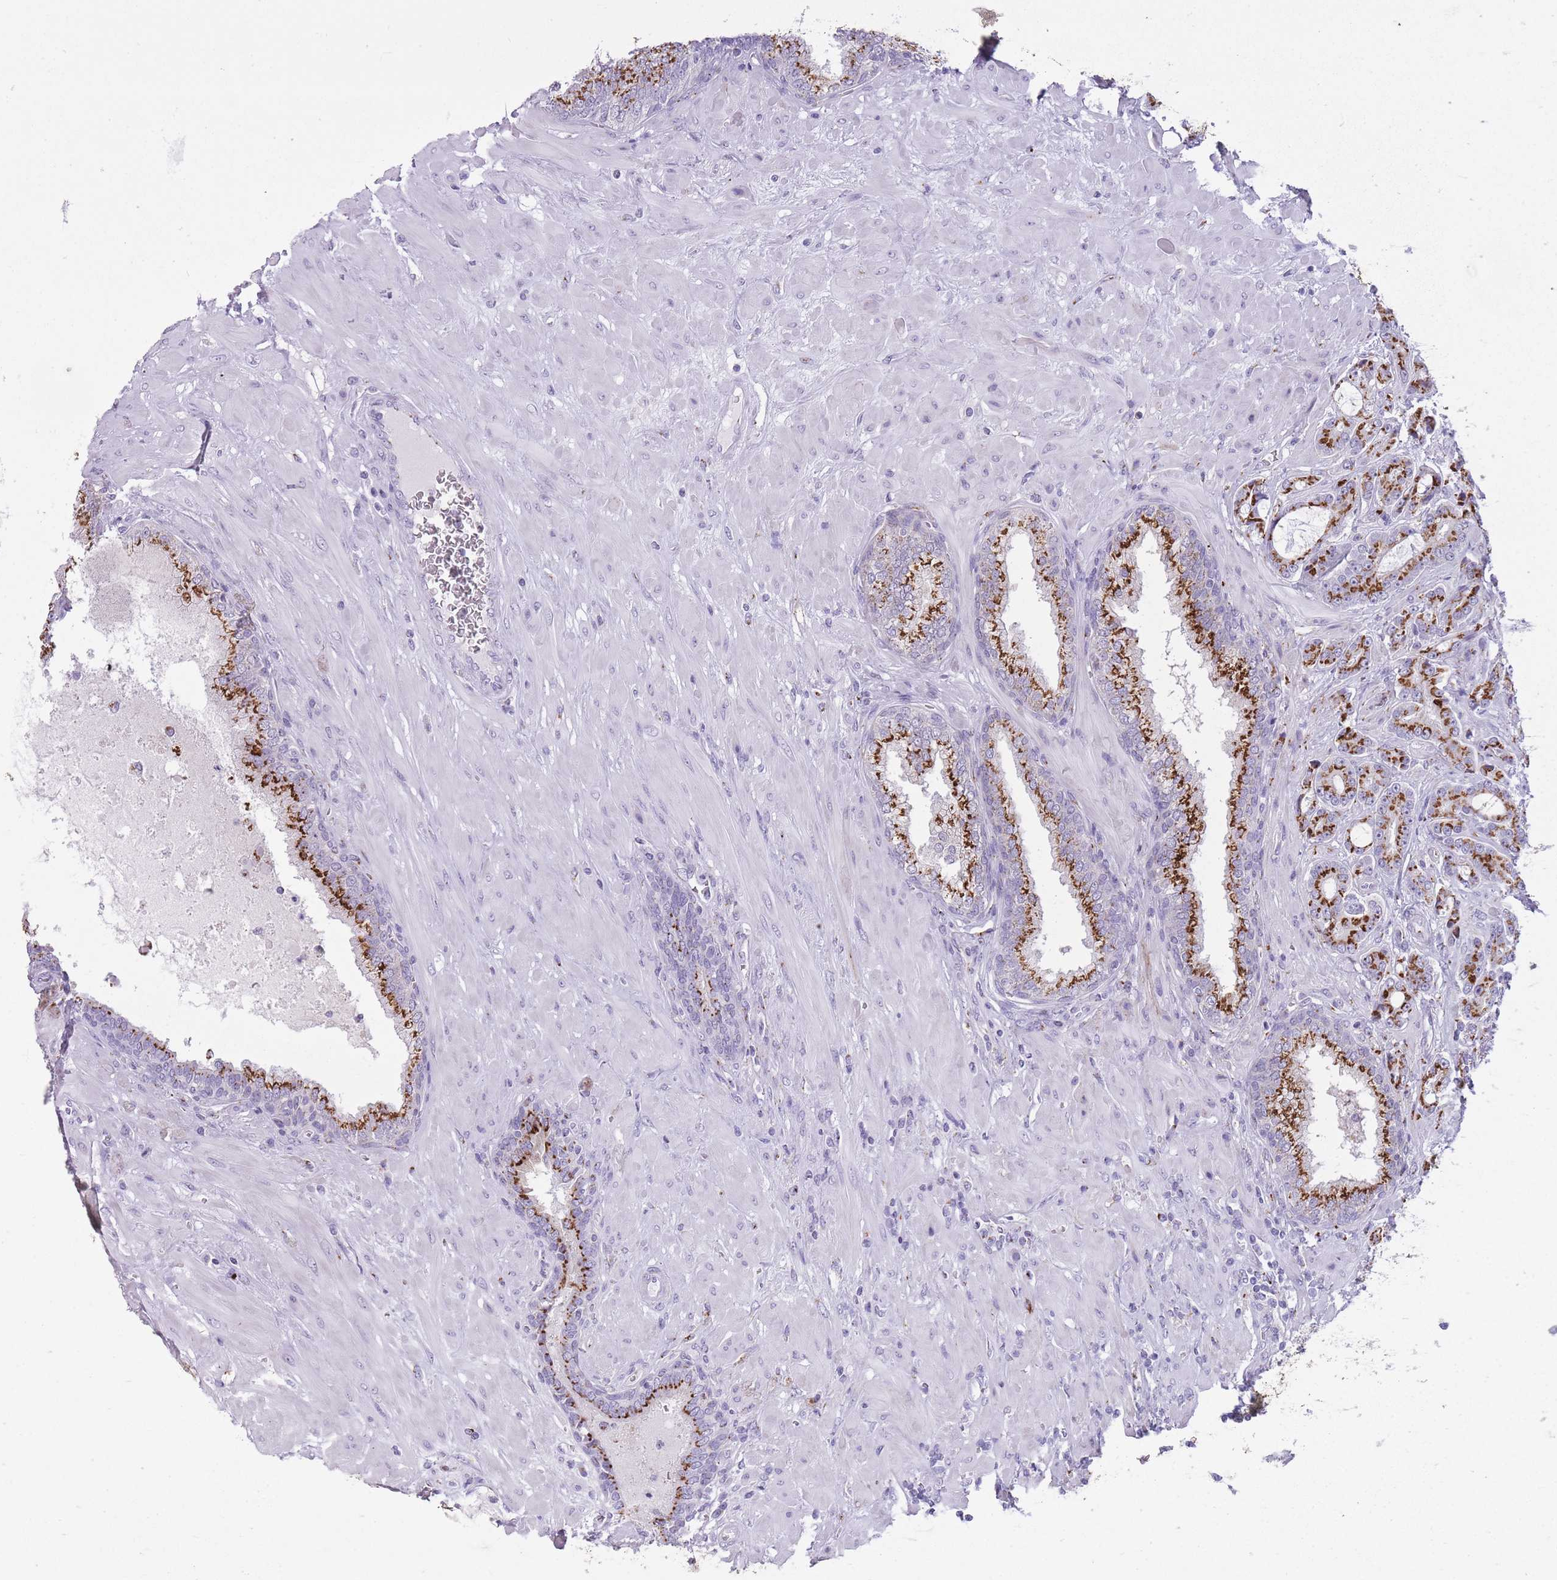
{"staining": {"intensity": "strong", "quantity": ">75%", "location": "cytoplasmic/membranous"}, "tissue": "prostate cancer", "cell_type": "Tumor cells", "image_type": "cancer", "snomed": [{"axis": "morphology", "description": "Adenocarcinoma, High grade"}, {"axis": "topography", "description": "Prostate"}], "caption": "Protein analysis of prostate cancer (adenocarcinoma (high-grade)) tissue demonstrates strong cytoplasmic/membranous expression in approximately >75% of tumor cells.", "gene": "B4GALT2", "patient": {"sex": "male", "age": 55}}